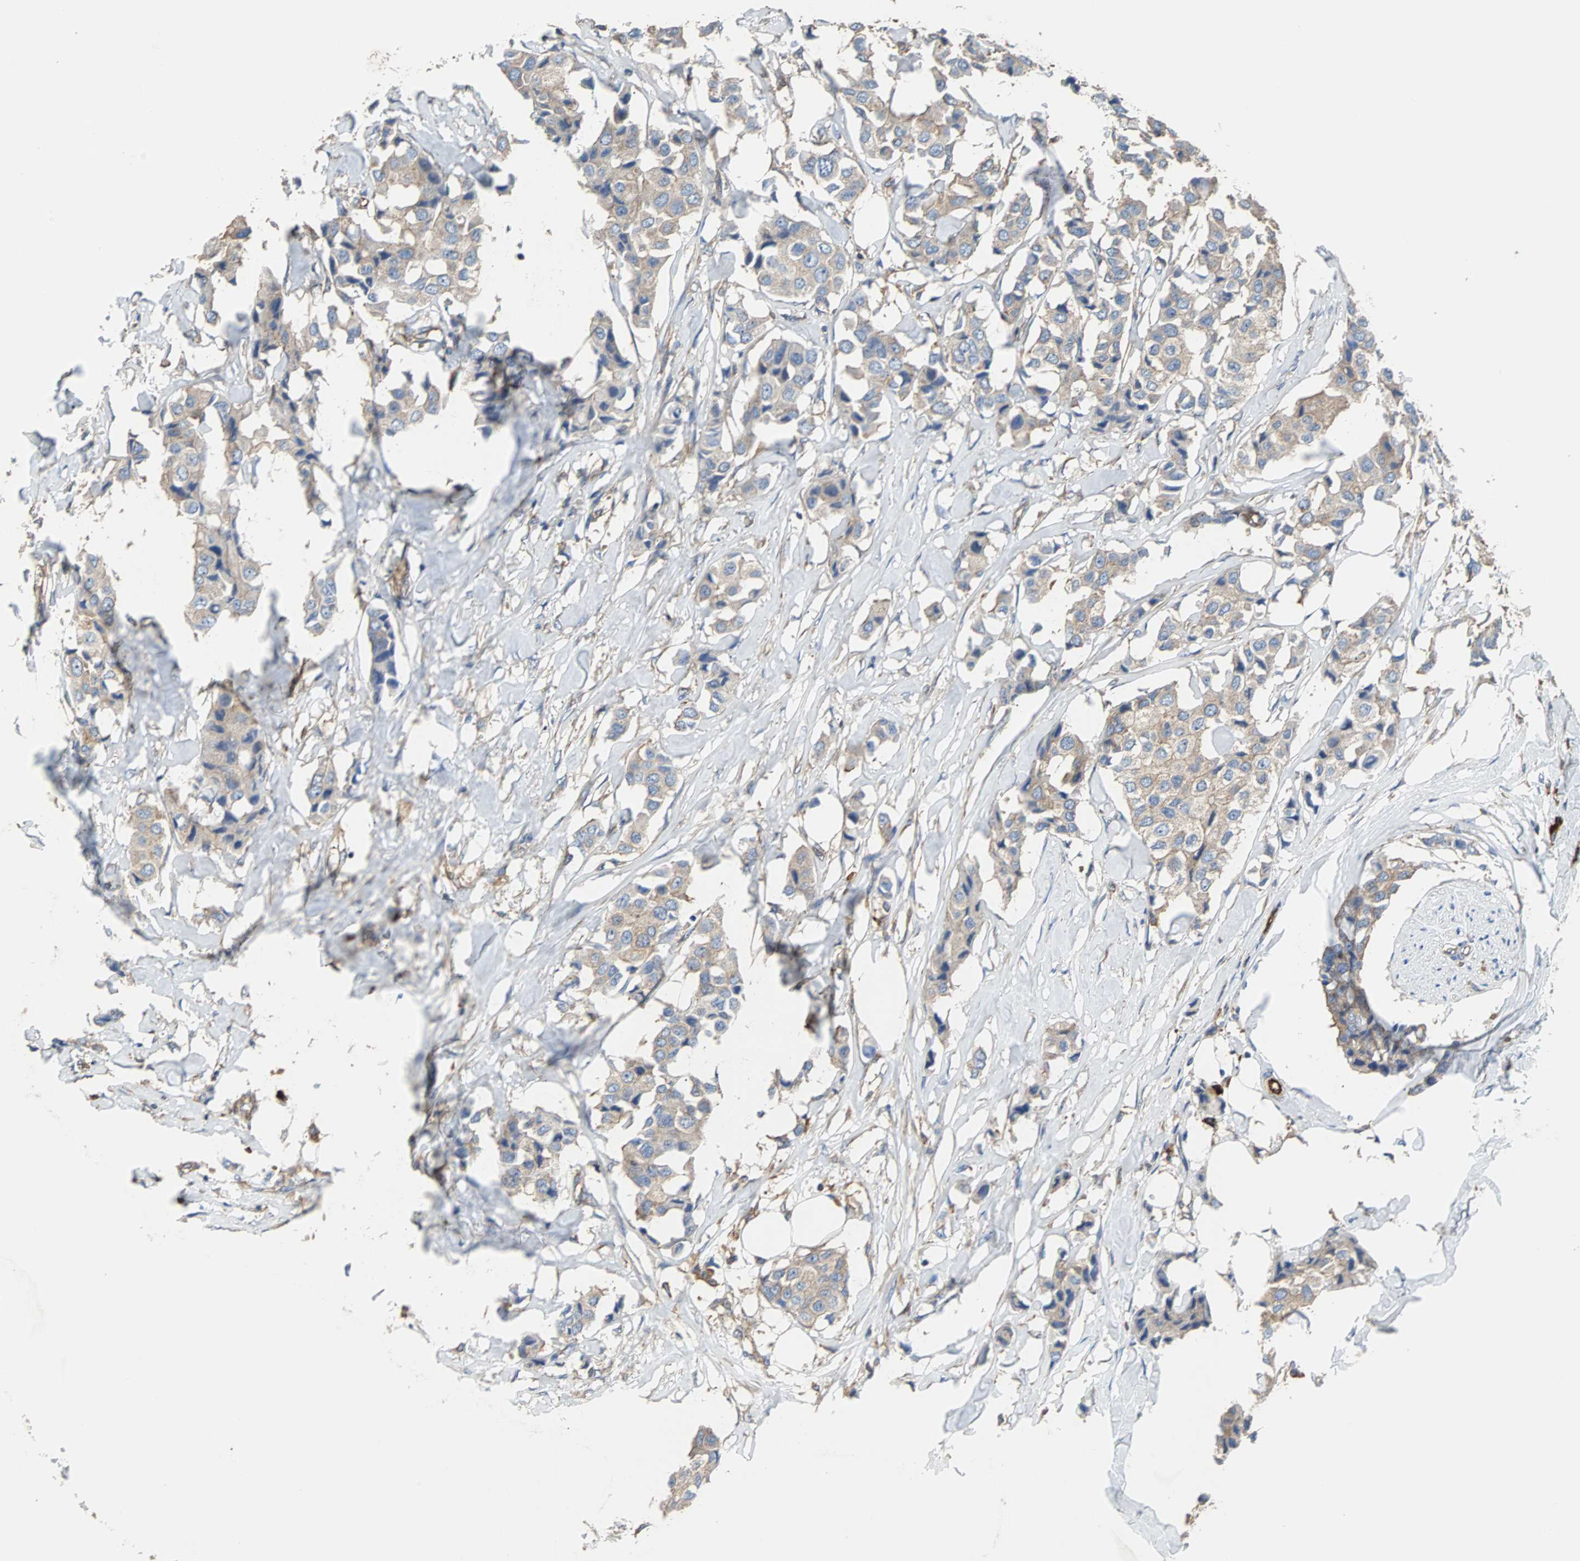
{"staining": {"intensity": "weak", "quantity": ">75%", "location": "cytoplasmic/membranous"}, "tissue": "breast cancer", "cell_type": "Tumor cells", "image_type": "cancer", "snomed": [{"axis": "morphology", "description": "Duct carcinoma"}, {"axis": "topography", "description": "Breast"}], "caption": "Human infiltrating ductal carcinoma (breast) stained with a protein marker shows weak staining in tumor cells.", "gene": "PLCG2", "patient": {"sex": "female", "age": 80}}